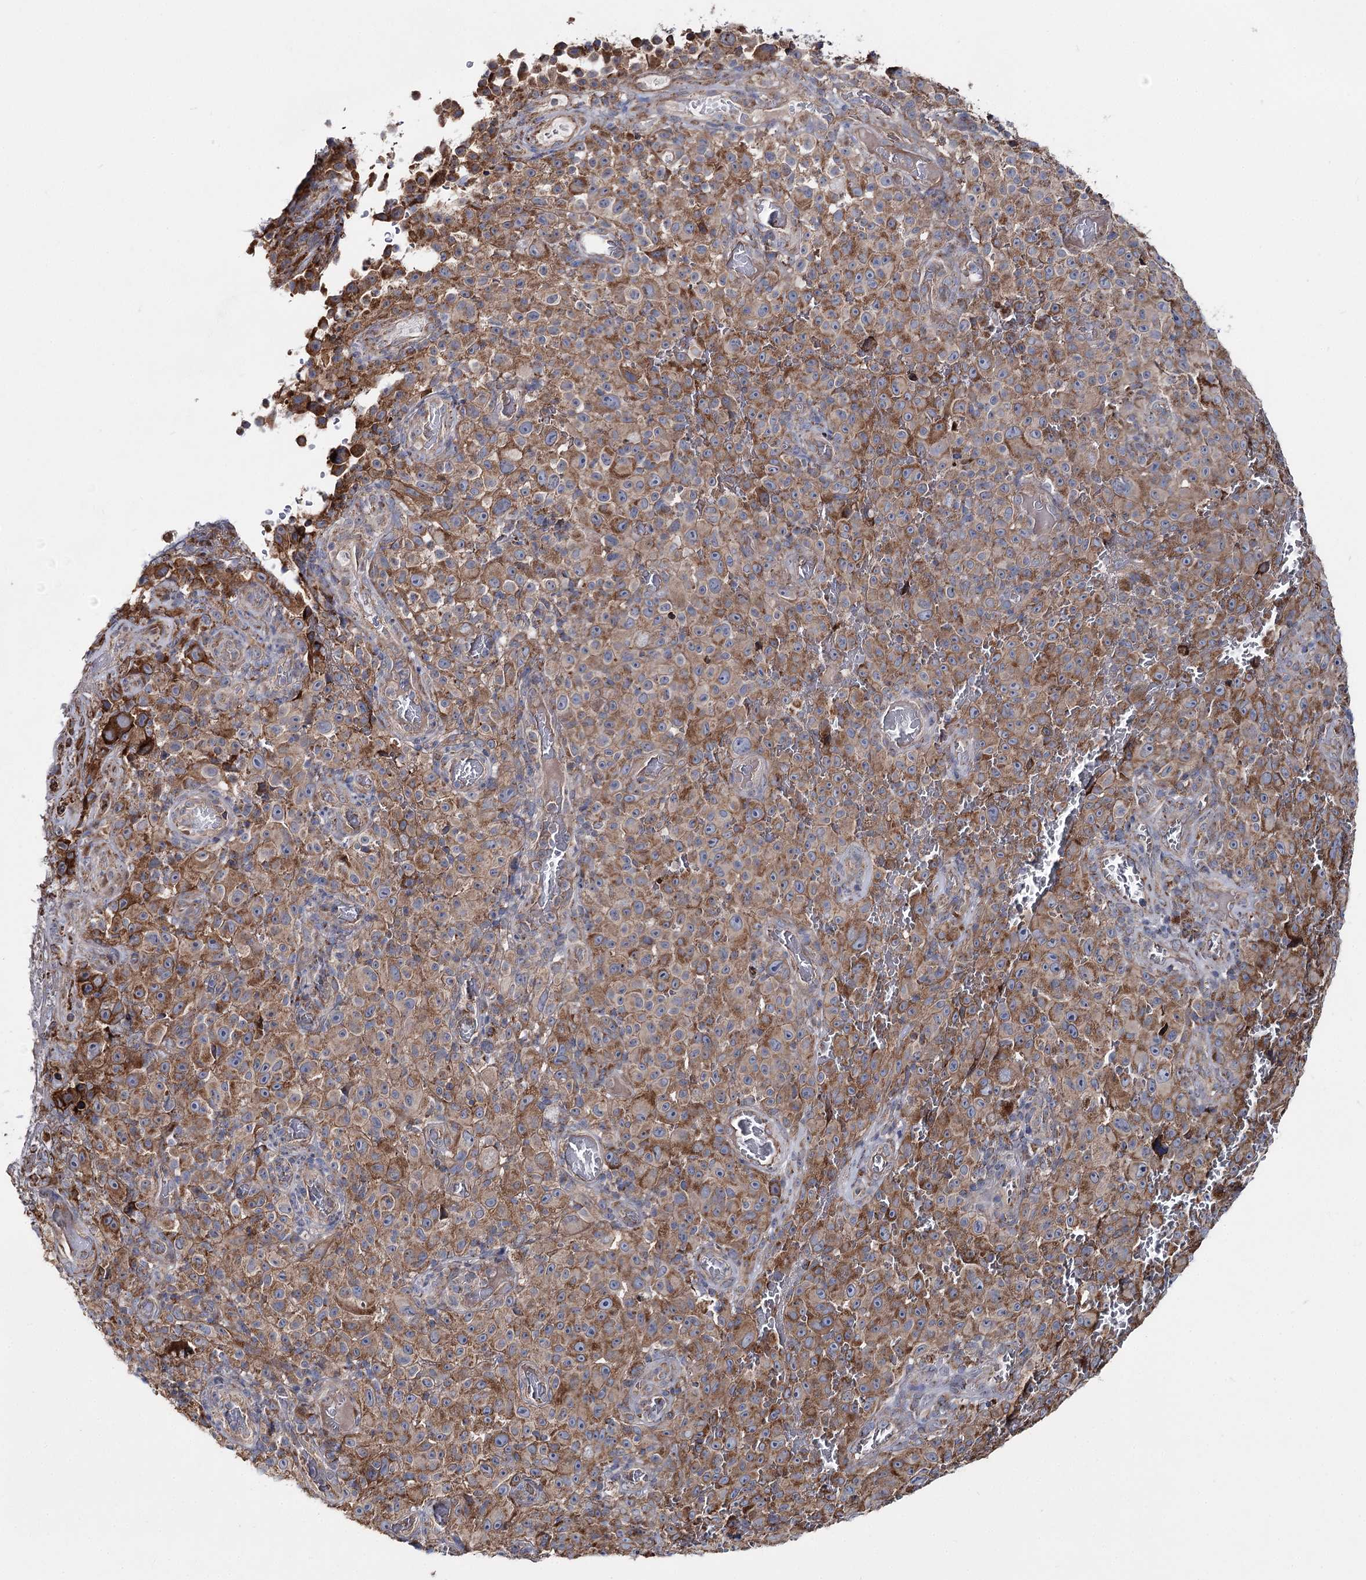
{"staining": {"intensity": "moderate", "quantity": ">75%", "location": "cytoplasmic/membranous"}, "tissue": "melanoma", "cell_type": "Tumor cells", "image_type": "cancer", "snomed": [{"axis": "morphology", "description": "Malignant melanoma, NOS"}, {"axis": "topography", "description": "Skin"}], "caption": "Melanoma was stained to show a protein in brown. There is medium levels of moderate cytoplasmic/membranous positivity in about >75% of tumor cells.", "gene": "MSANTD2", "patient": {"sex": "female", "age": 82}}